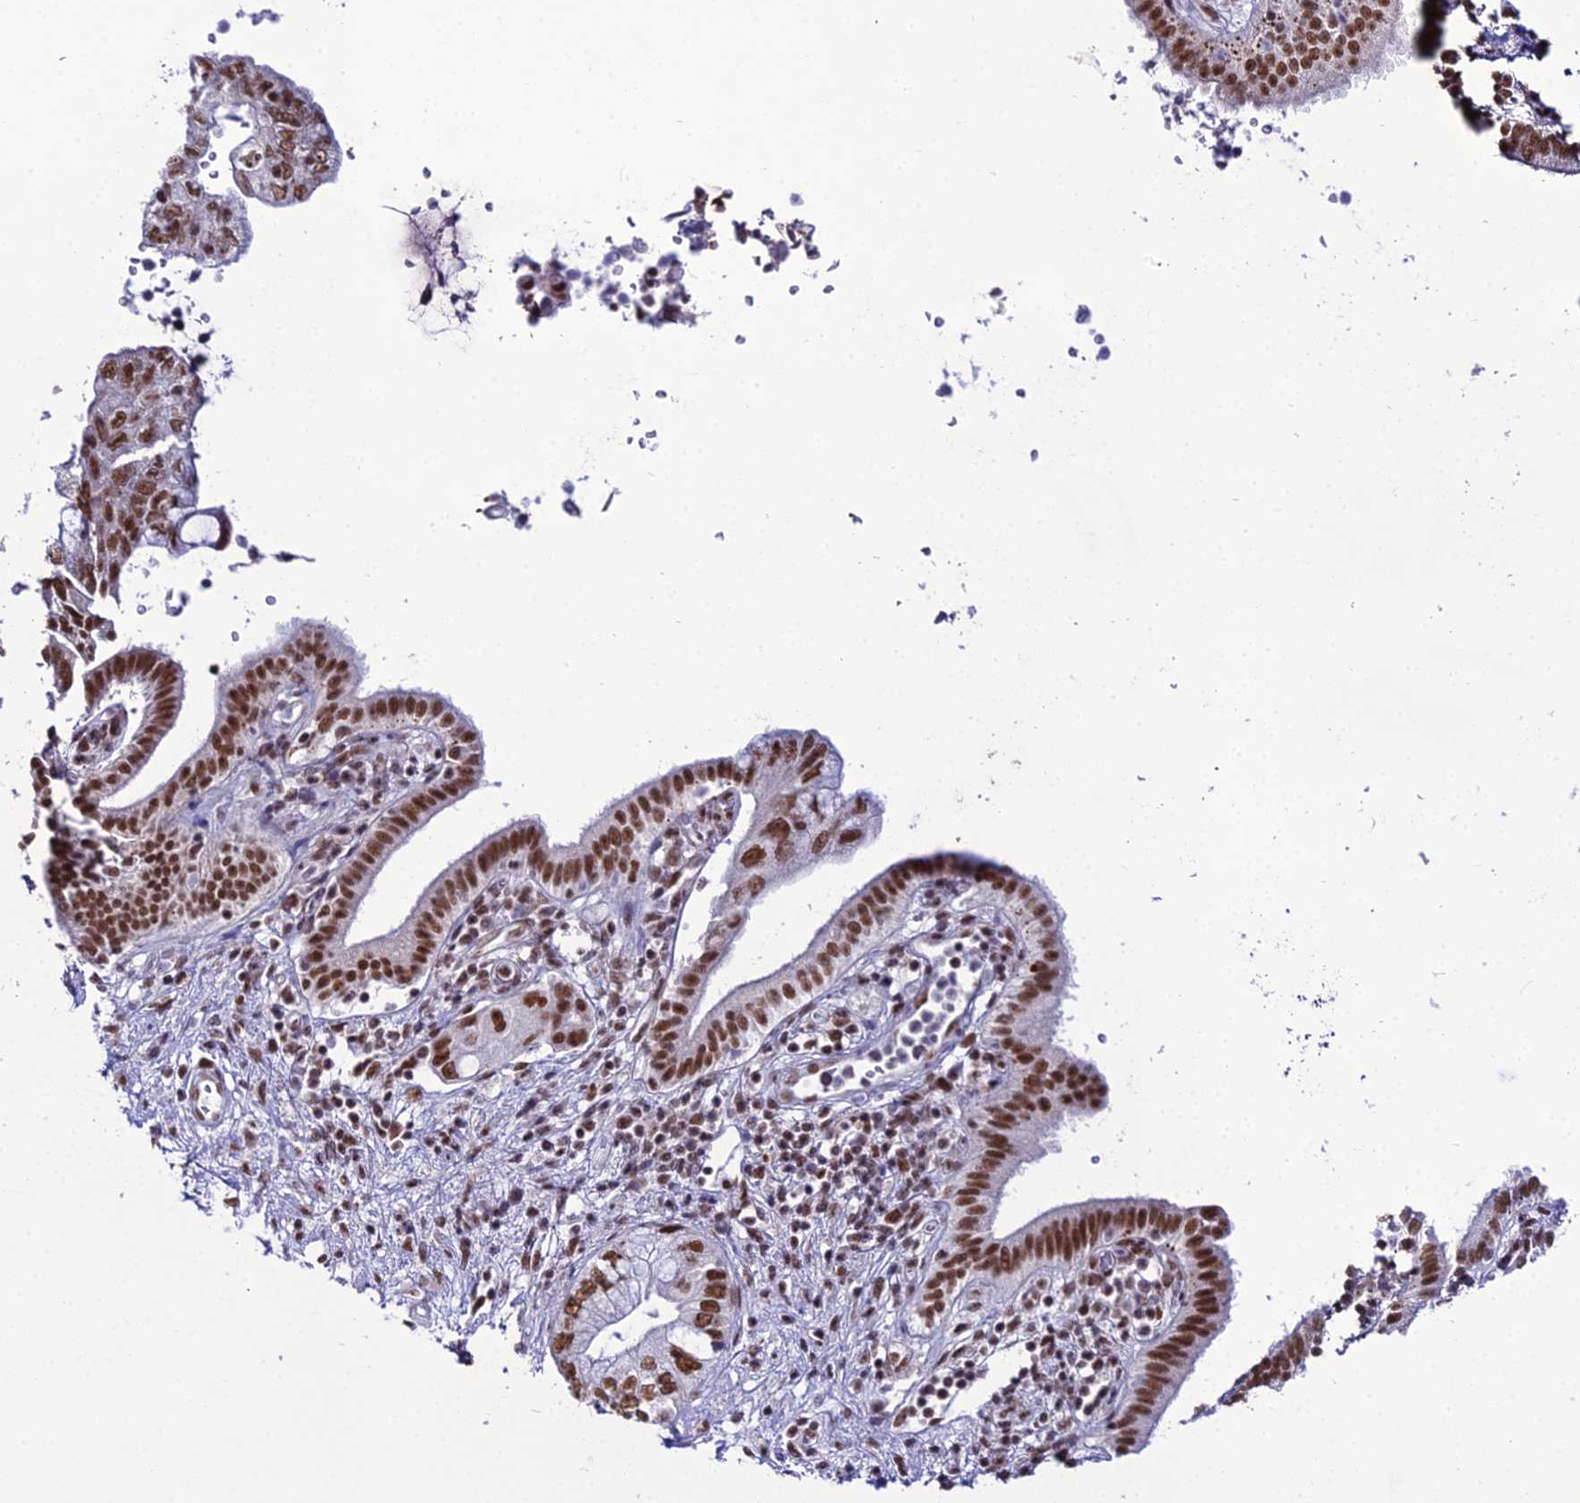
{"staining": {"intensity": "strong", "quantity": ">75%", "location": "nuclear"}, "tissue": "pancreatic cancer", "cell_type": "Tumor cells", "image_type": "cancer", "snomed": [{"axis": "morphology", "description": "Adenocarcinoma, NOS"}, {"axis": "topography", "description": "Pancreas"}], "caption": "Protein expression analysis of human pancreatic cancer reveals strong nuclear staining in about >75% of tumor cells.", "gene": "RBM12", "patient": {"sex": "female", "age": 73}}